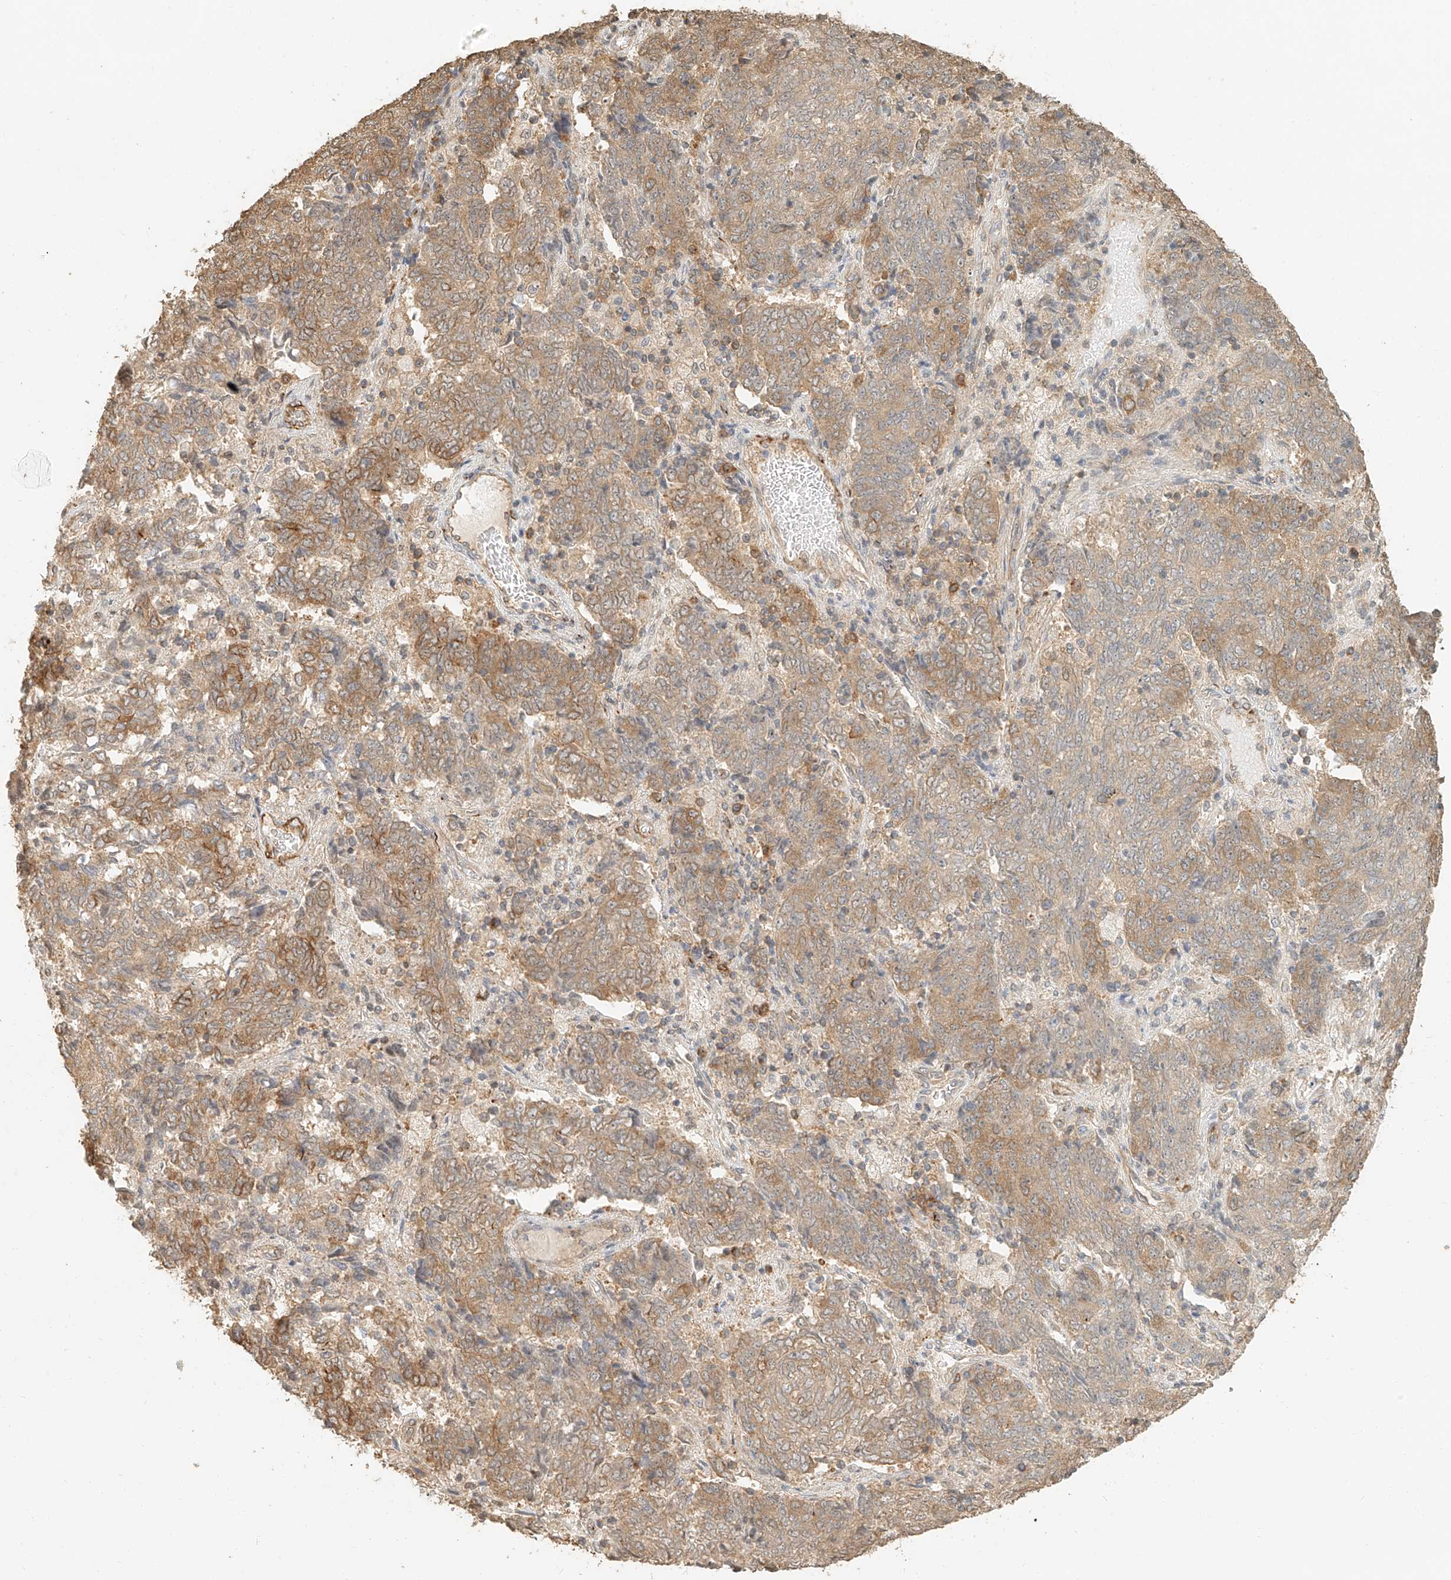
{"staining": {"intensity": "moderate", "quantity": "25%-75%", "location": "cytoplasmic/membranous"}, "tissue": "endometrial cancer", "cell_type": "Tumor cells", "image_type": "cancer", "snomed": [{"axis": "morphology", "description": "Adenocarcinoma, NOS"}, {"axis": "topography", "description": "Endometrium"}], "caption": "Protein staining of adenocarcinoma (endometrial) tissue displays moderate cytoplasmic/membranous positivity in approximately 25%-75% of tumor cells. (IHC, brightfield microscopy, high magnification).", "gene": "NAP1L1", "patient": {"sex": "female", "age": 80}}